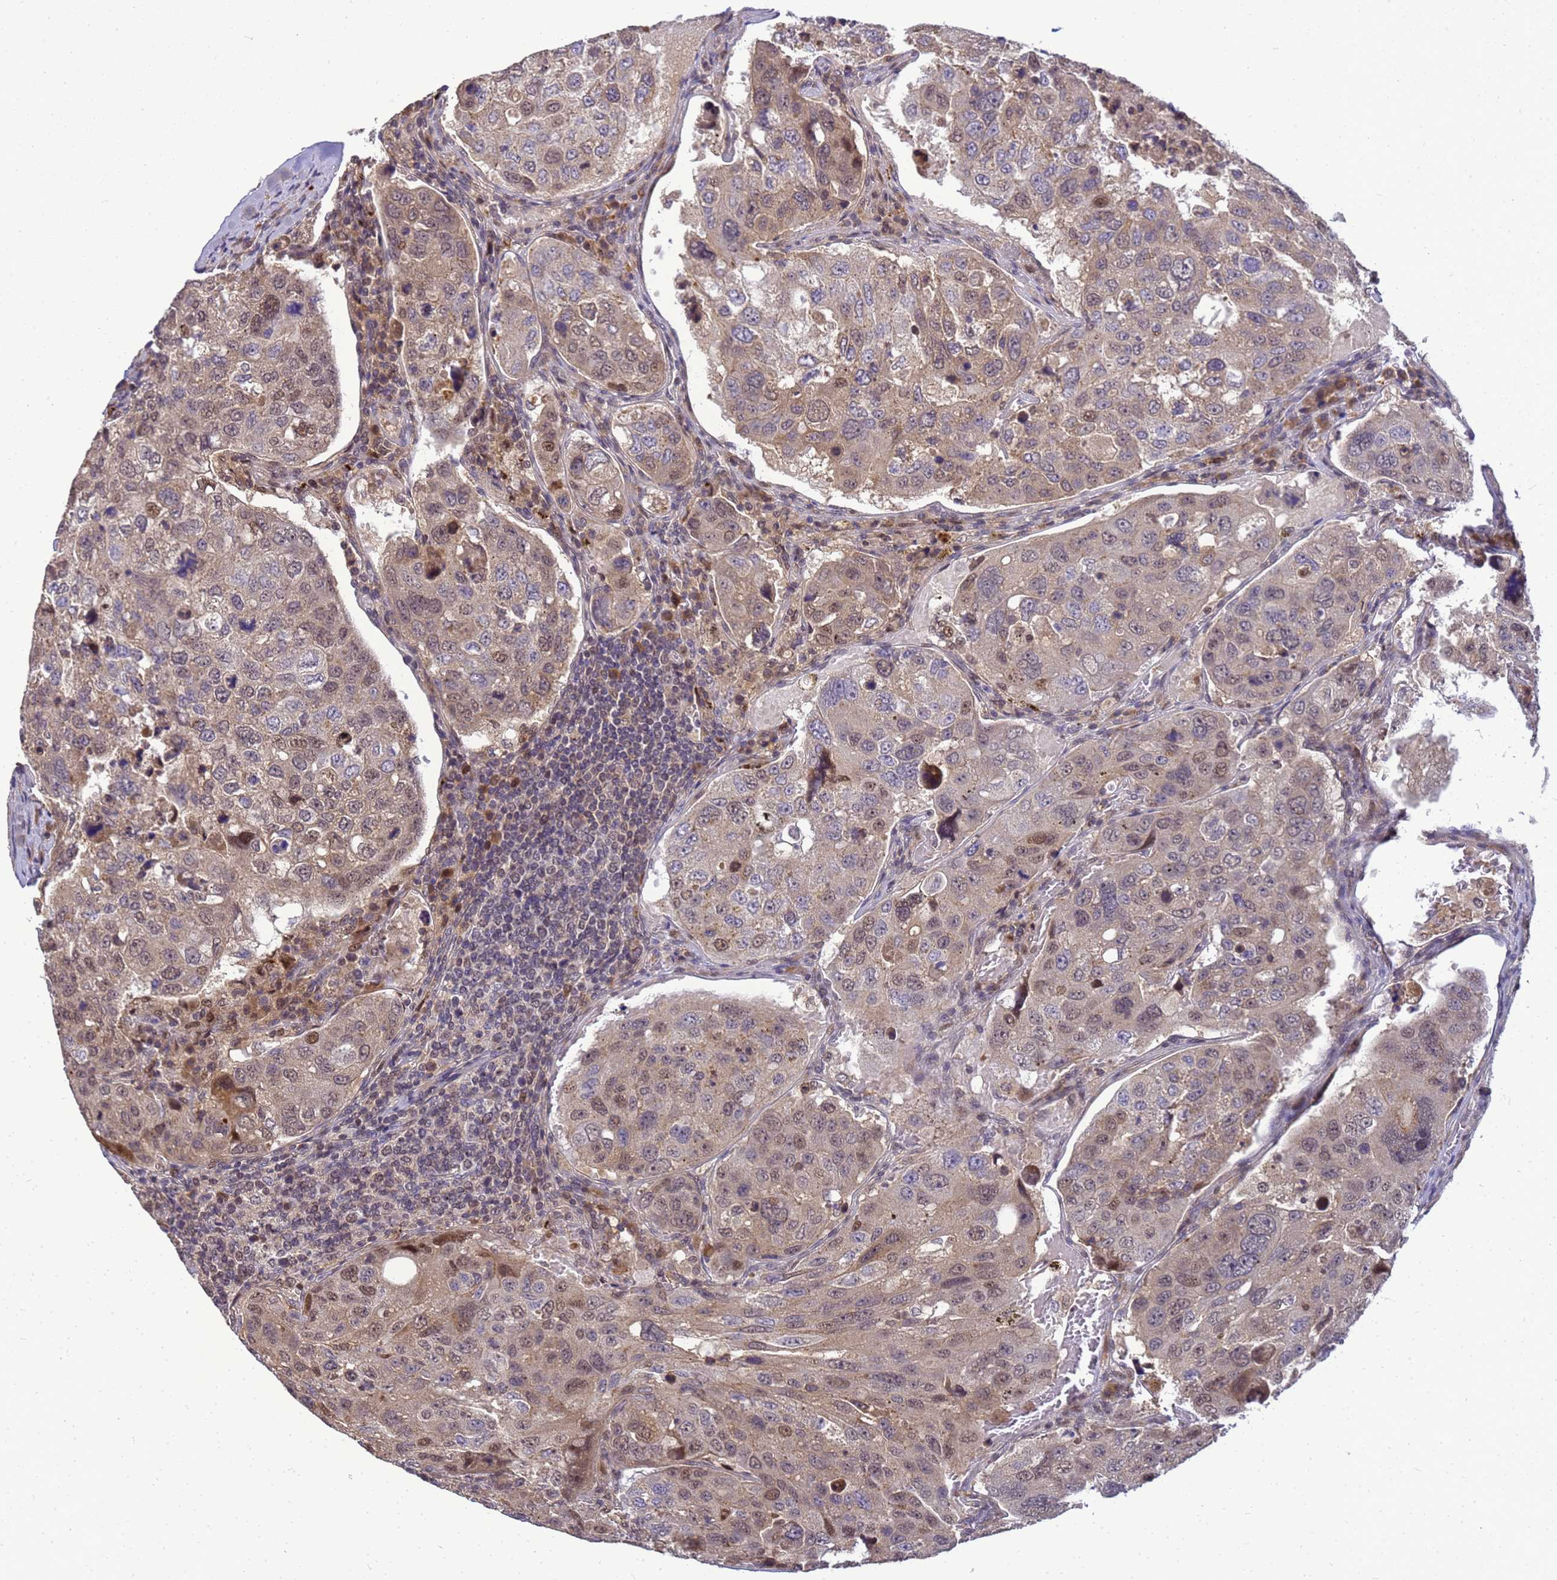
{"staining": {"intensity": "weak", "quantity": "25%-75%", "location": "cytoplasmic/membranous,nuclear"}, "tissue": "urothelial cancer", "cell_type": "Tumor cells", "image_type": "cancer", "snomed": [{"axis": "morphology", "description": "Urothelial carcinoma, High grade"}, {"axis": "topography", "description": "Lymph node"}, {"axis": "topography", "description": "Urinary bladder"}], "caption": "There is low levels of weak cytoplasmic/membranous and nuclear positivity in tumor cells of urothelial cancer, as demonstrated by immunohistochemical staining (brown color).", "gene": "TMEM74B", "patient": {"sex": "male", "age": 51}}